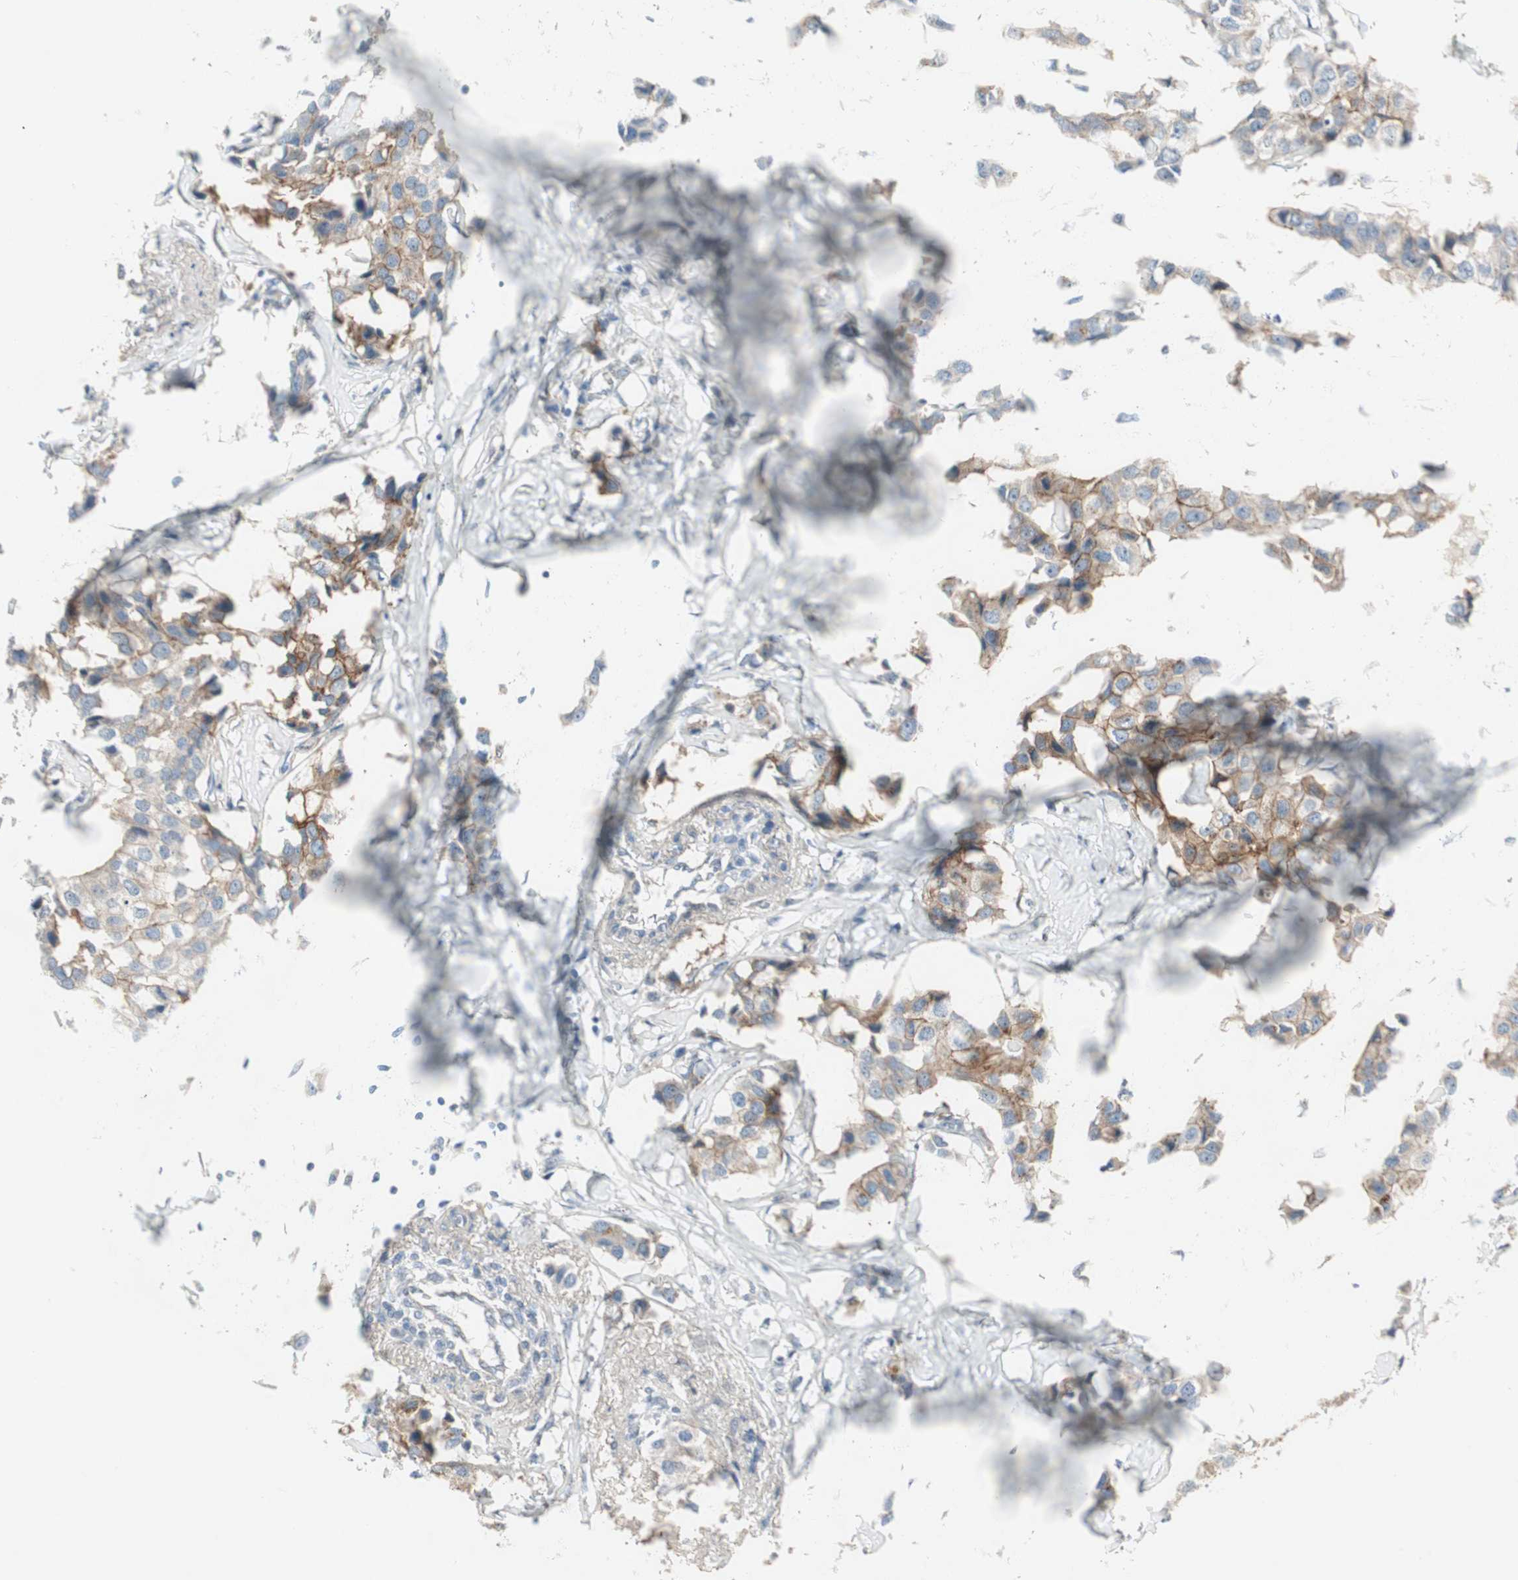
{"staining": {"intensity": "moderate", "quantity": ">75%", "location": "cytoplasmic/membranous"}, "tissue": "breast cancer", "cell_type": "Tumor cells", "image_type": "cancer", "snomed": [{"axis": "morphology", "description": "Duct carcinoma"}, {"axis": "topography", "description": "Breast"}], "caption": "Brown immunohistochemical staining in human breast cancer exhibits moderate cytoplasmic/membranous expression in about >75% of tumor cells.", "gene": "CAND2", "patient": {"sex": "female", "age": 80}}